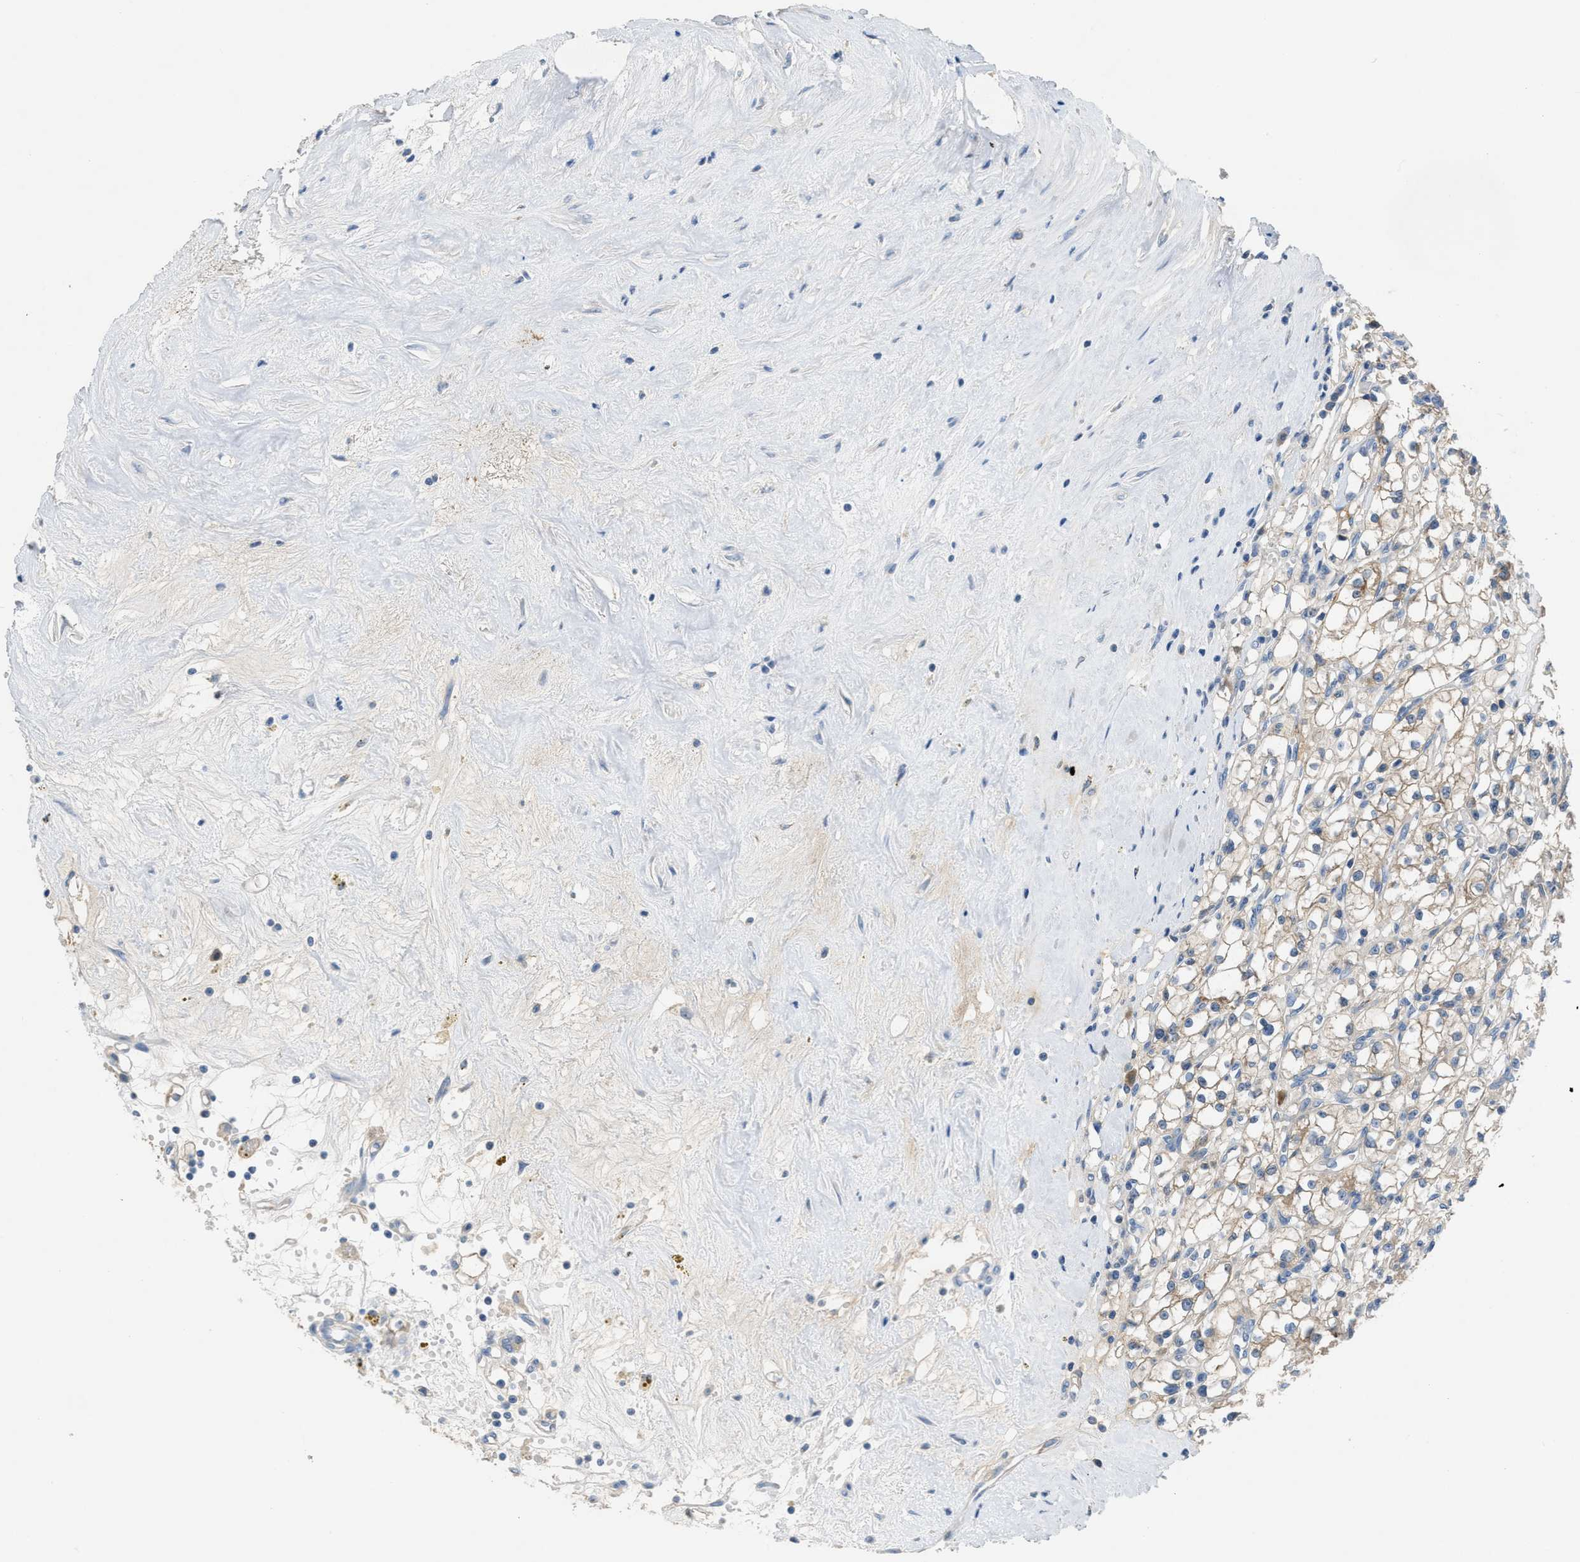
{"staining": {"intensity": "weak", "quantity": "25%-75%", "location": "cytoplasmic/membranous"}, "tissue": "renal cancer", "cell_type": "Tumor cells", "image_type": "cancer", "snomed": [{"axis": "morphology", "description": "Adenocarcinoma, NOS"}, {"axis": "topography", "description": "Kidney"}], "caption": "This is a histology image of immunohistochemistry (IHC) staining of adenocarcinoma (renal), which shows weak staining in the cytoplasmic/membranous of tumor cells.", "gene": "UBA5", "patient": {"sex": "male", "age": 56}}